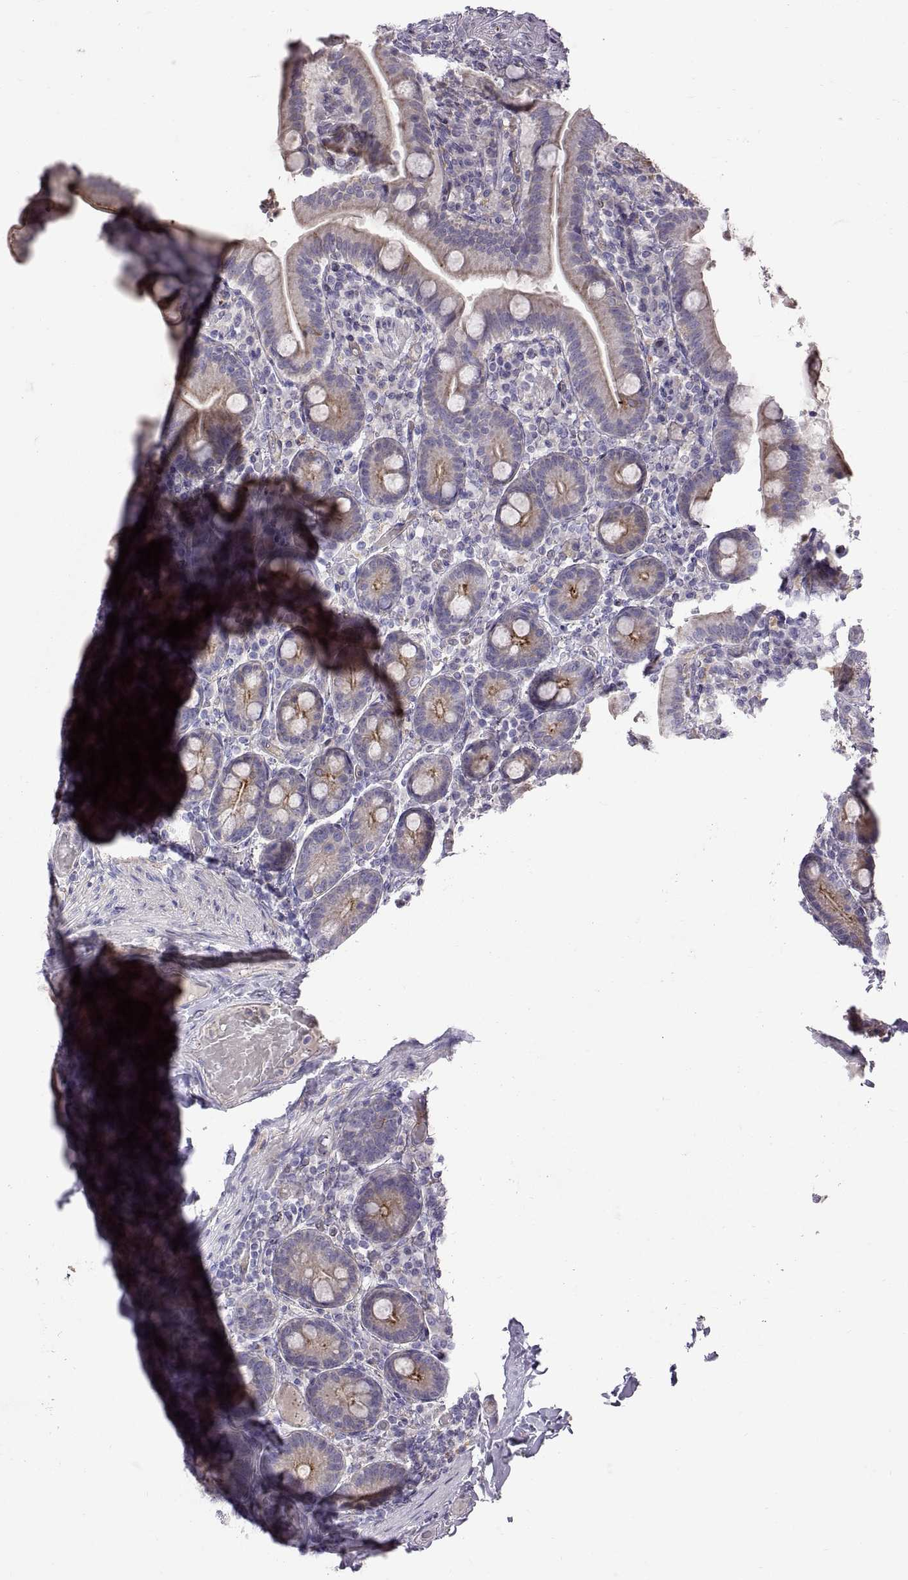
{"staining": {"intensity": "moderate", "quantity": "25%-75%", "location": "cytoplasmic/membranous"}, "tissue": "small intestine", "cell_type": "Glandular cells", "image_type": "normal", "snomed": [{"axis": "morphology", "description": "Normal tissue, NOS"}, {"axis": "topography", "description": "Small intestine"}], "caption": "An image of human small intestine stained for a protein exhibits moderate cytoplasmic/membranous brown staining in glandular cells.", "gene": "ARSL", "patient": {"sex": "male", "age": 66}}